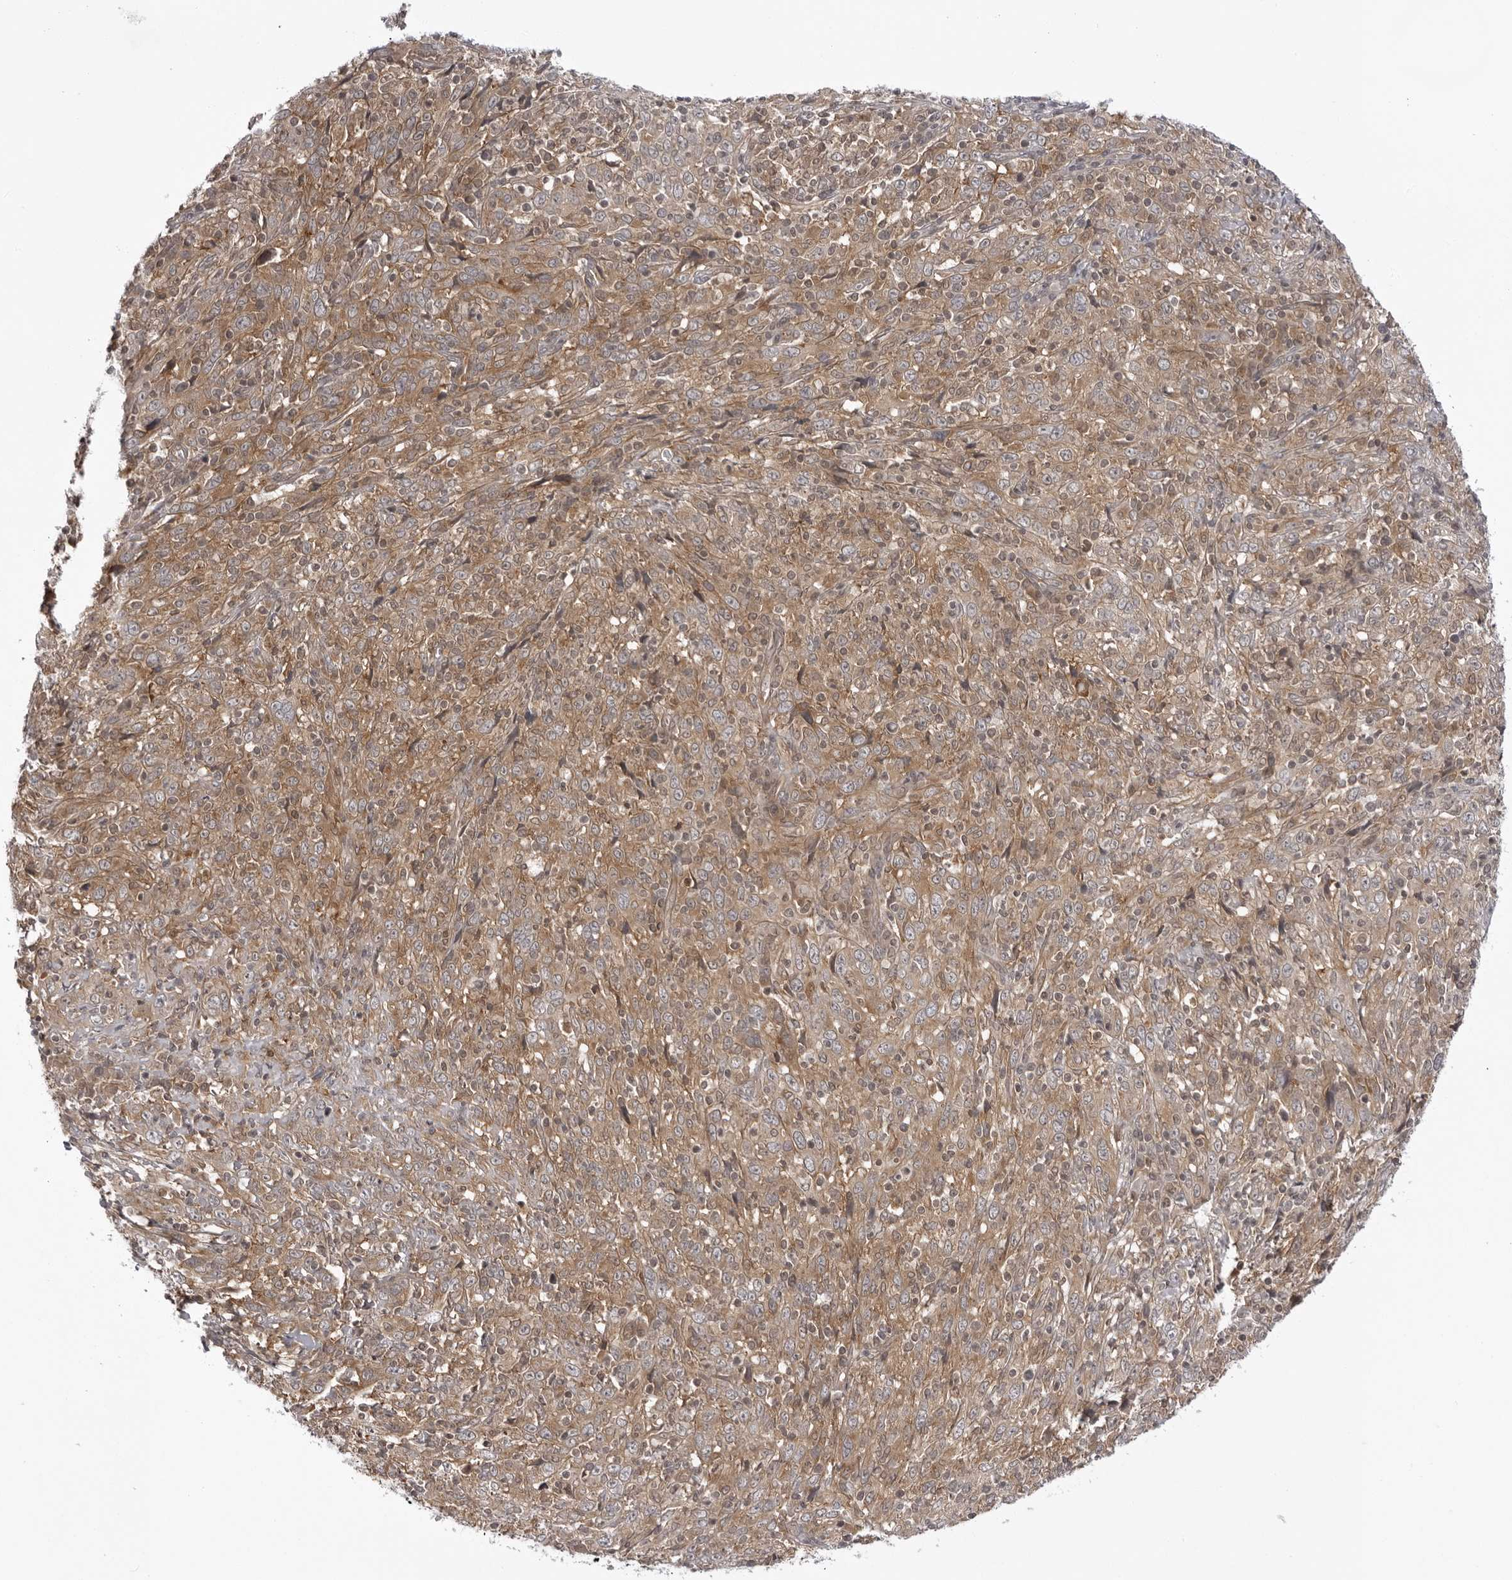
{"staining": {"intensity": "weak", "quantity": "25%-75%", "location": "cytoplasmic/membranous"}, "tissue": "cervical cancer", "cell_type": "Tumor cells", "image_type": "cancer", "snomed": [{"axis": "morphology", "description": "Squamous cell carcinoma, NOS"}, {"axis": "topography", "description": "Cervix"}], "caption": "The image demonstrates staining of cervical cancer, revealing weak cytoplasmic/membranous protein staining (brown color) within tumor cells.", "gene": "USP43", "patient": {"sex": "female", "age": 46}}